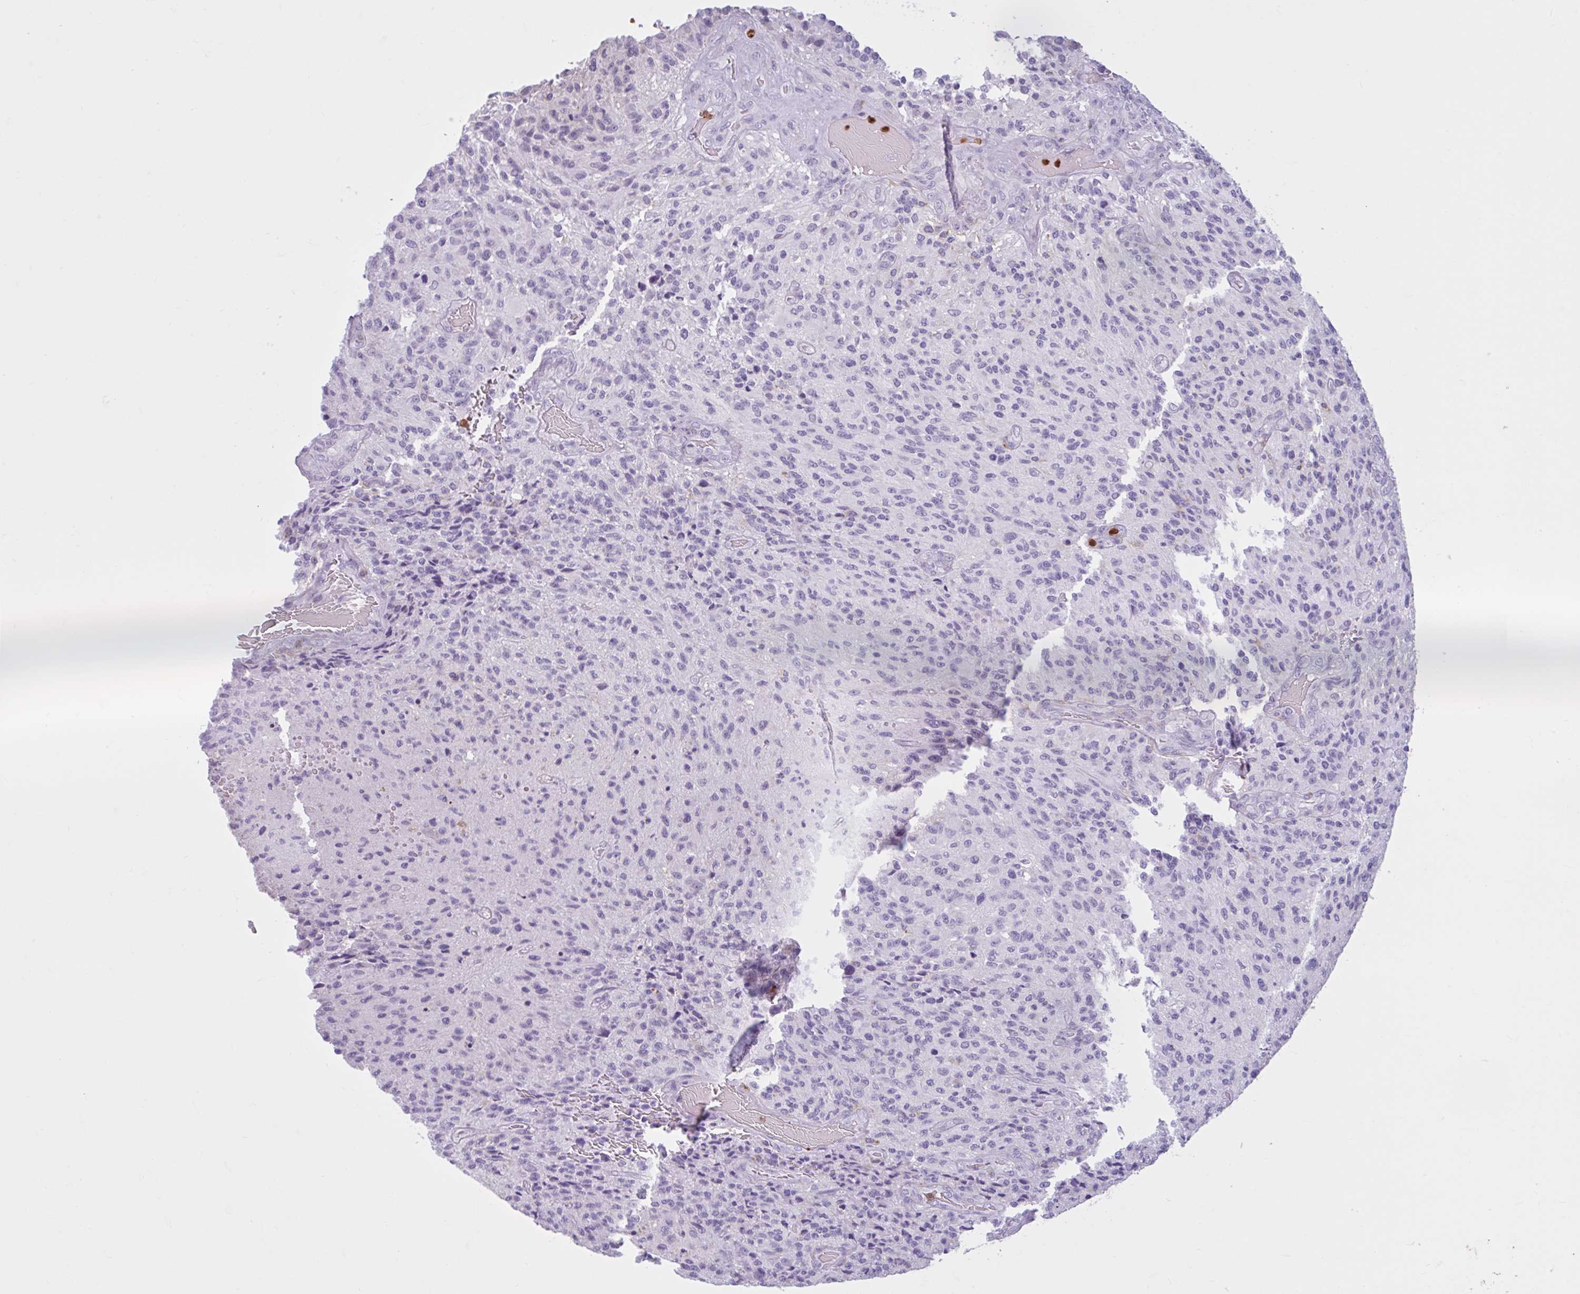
{"staining": {"intensity": "negative", "quantity": "none", "location": "none"}, "tissue": "glioma", "cell_type": "Tumor cells", "image_type": "cancer", "snomed": [{"axis": "morphology", "description": "Normal tissue, NOS"}, {"axis": "morphology", "description": "Glioma, malignant, High grade"}, {"axis": "topography", "description": "Cerebral cortex"}], "caption": "IHC image of high-grade glioma (malignant) stained for a protein (brown), which shows no expression in tumor cells. Brightfield microscopy of immunohistochemistry stained with DAB (3,3'-diaminobenzidine) (brown) and hematoxylin (blue), captured at high magnification.", "gene": "CEP120", "patient": {"sex": "male", "age": 56}}